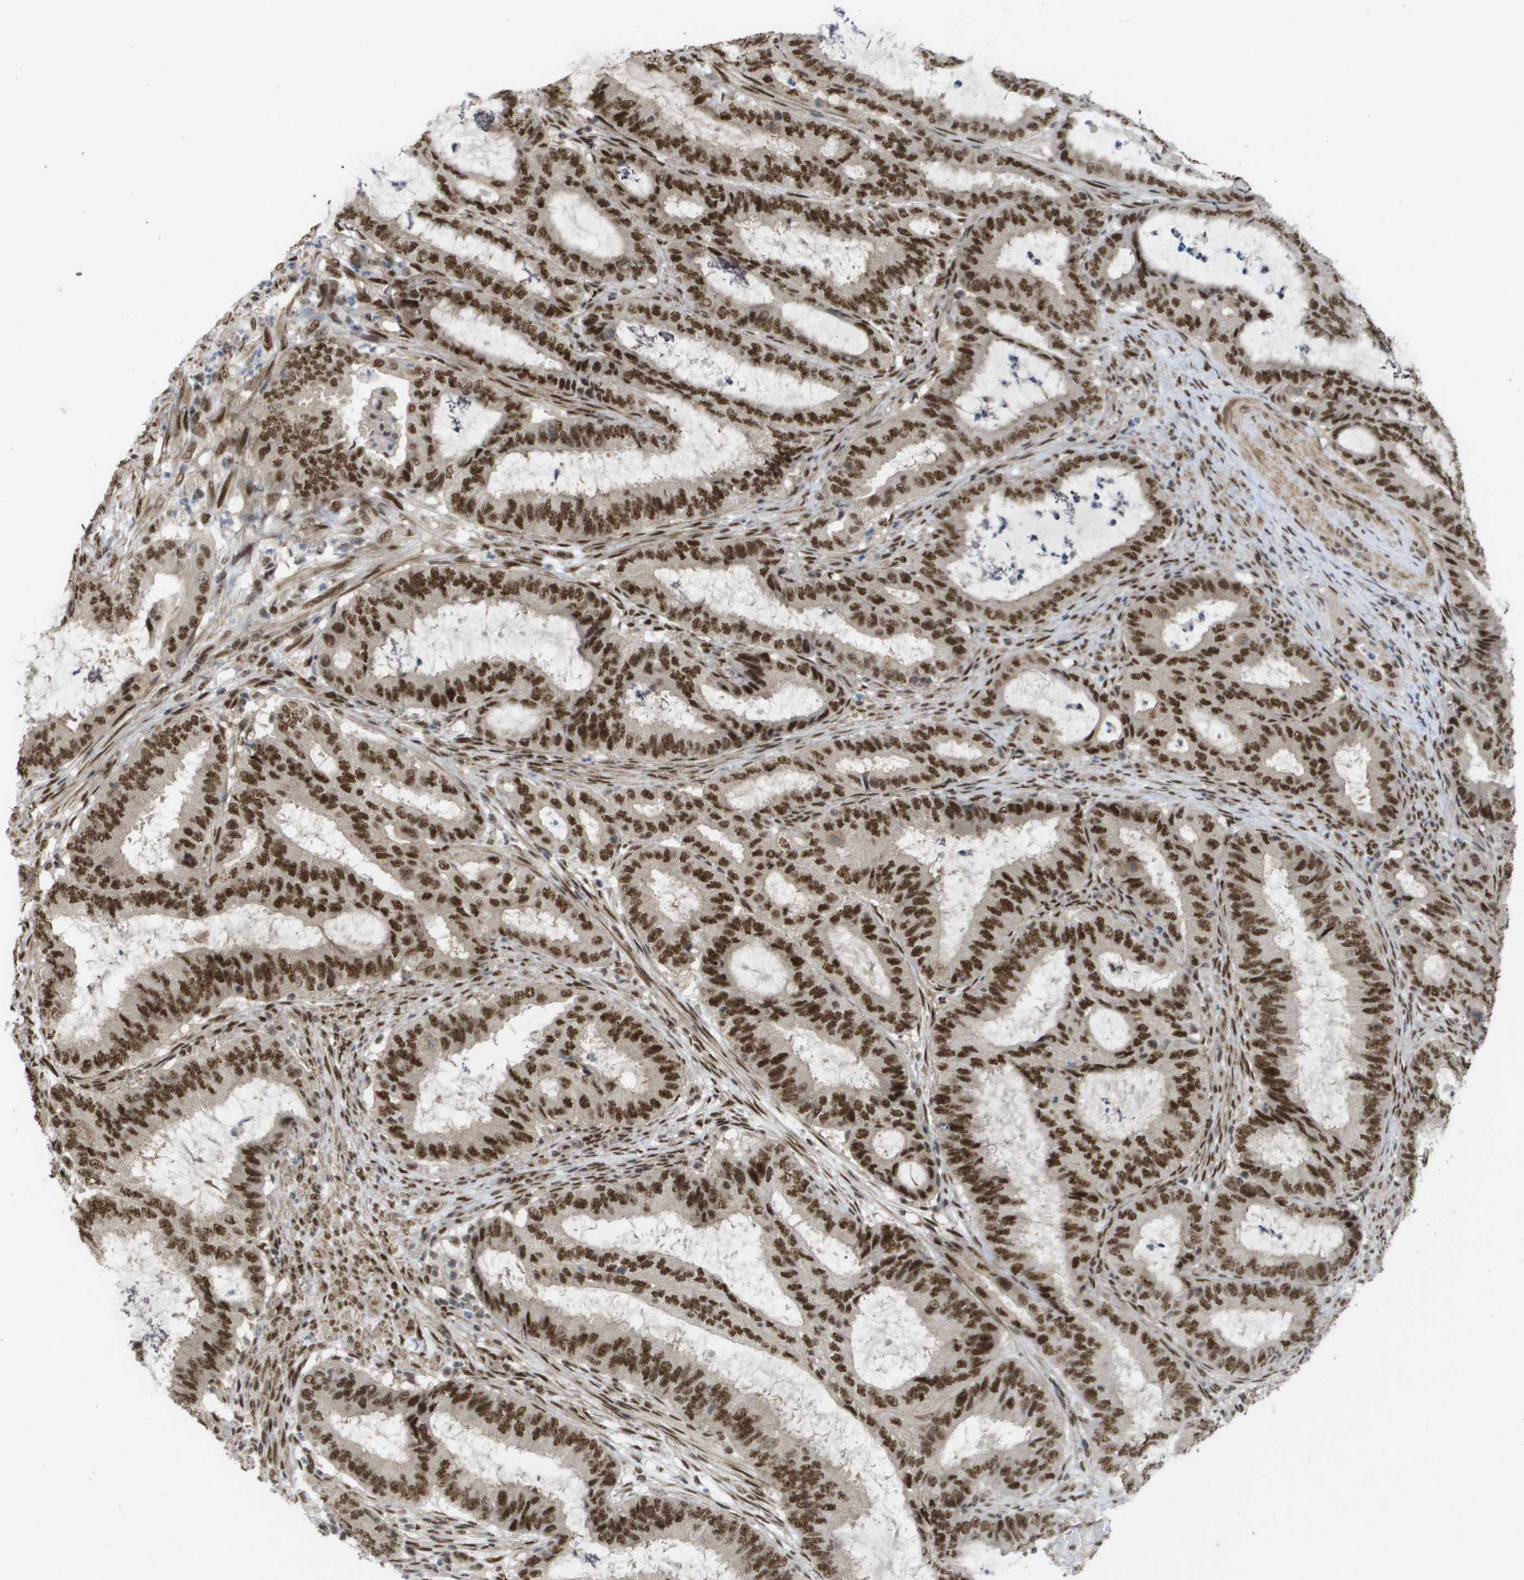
{"staining": {"intensity": "strong", "quantity": ">75%", "location": "nuclear"}, "tissue": "endometrial cancer", "cell_type": "Tumor cells", "image_type": "cancer", "snomed": [{"axis": "morphology", "description": "Adenocarcinoma, NOS"}, {"axis": "topography", "description": "Endometrium"}], "caption": "Immunohistochemical staining of human adenocarcinoma (endometrial) shows high levels of strong nuclear positivity in about >75% of tumor cells.", "gene": "CDT1", "patient": {"sex": "female", "age": 70}}